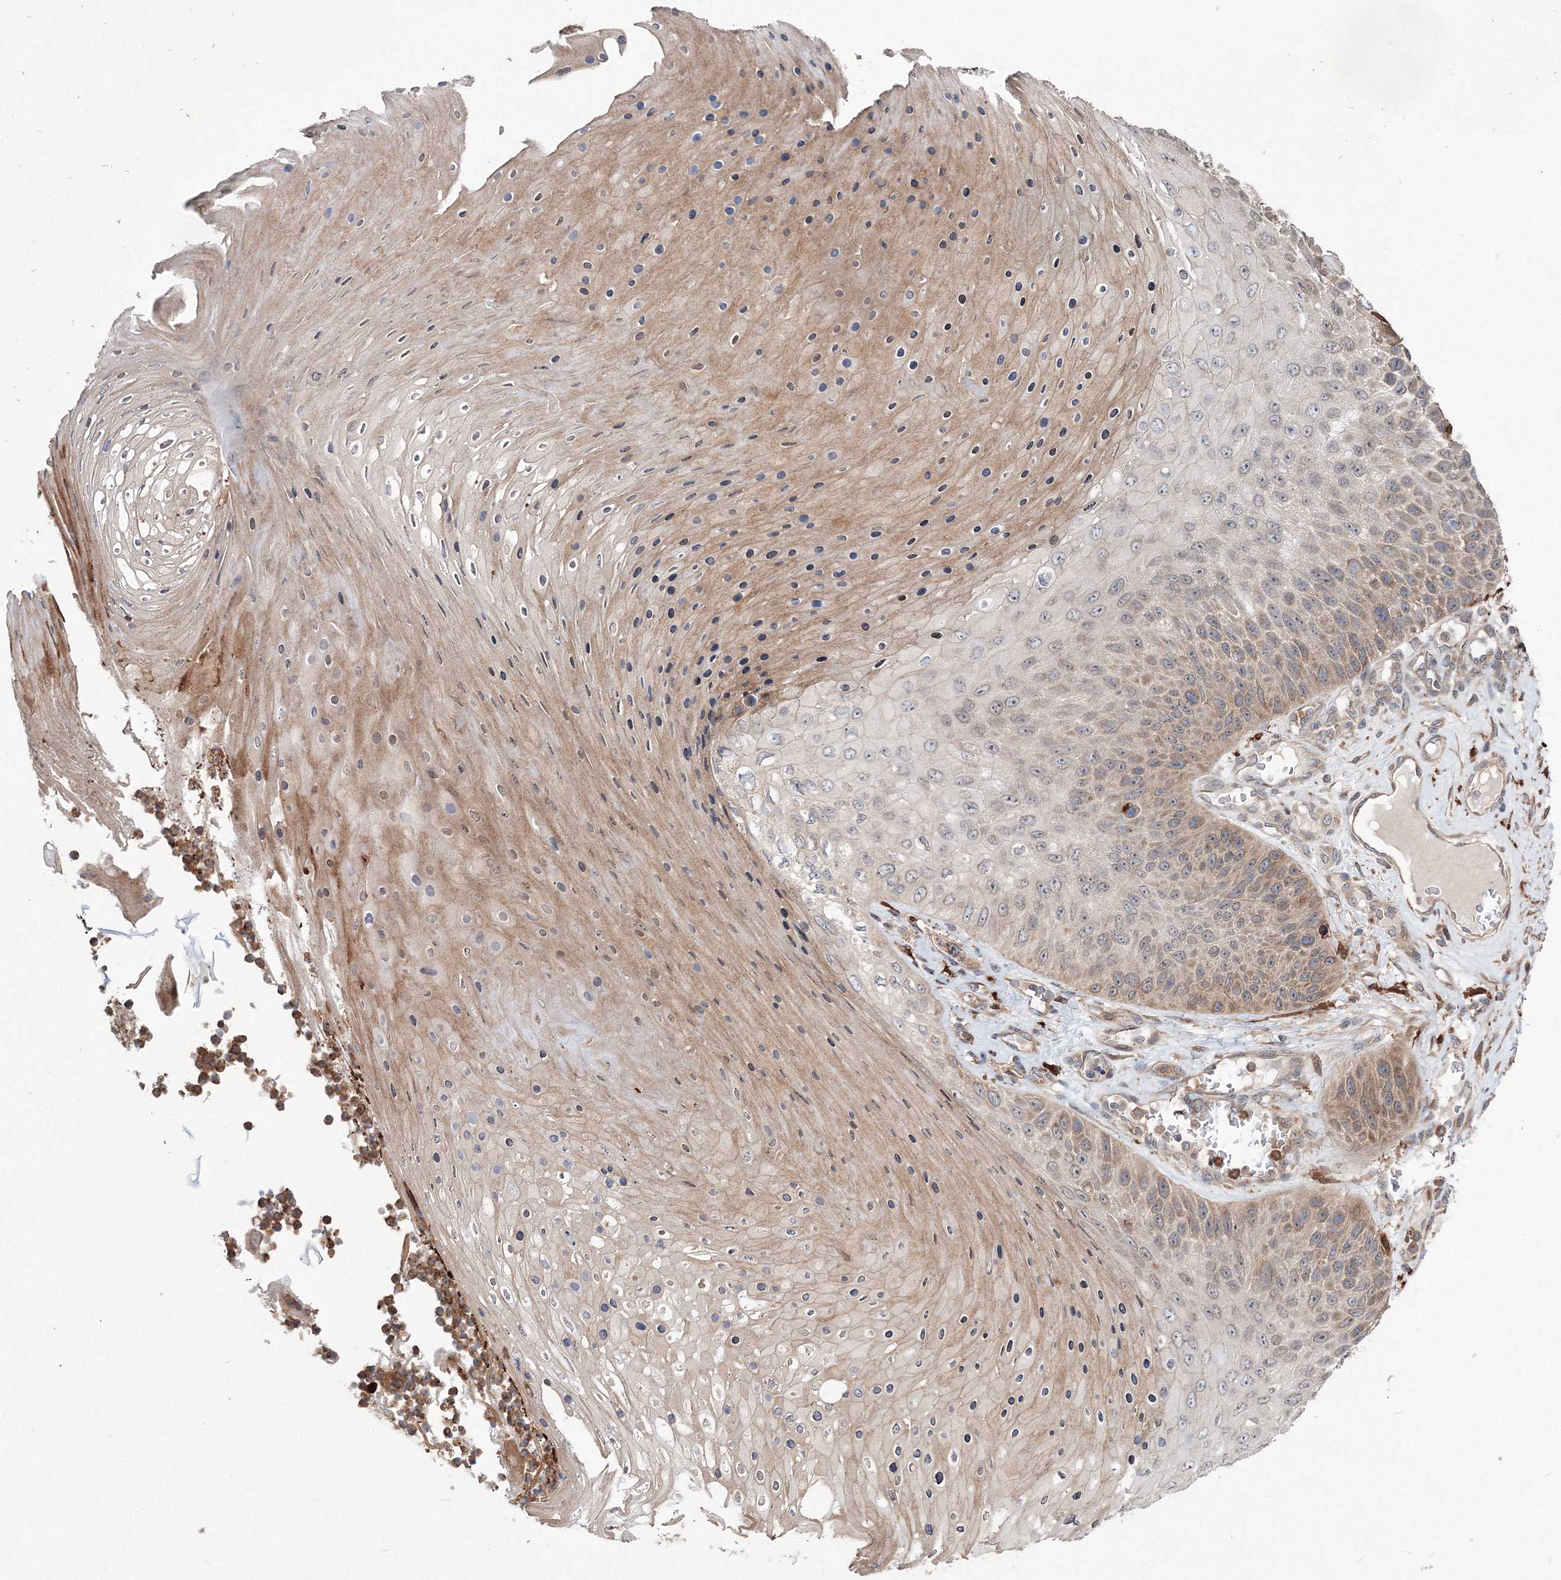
{"staining": {"intensity": "weak", "quantity": "25%-75%", "location": "cytoplasmic/membranous"}, "tissue": "skin cancer", "cell_type": "Tumor cells", "image_type": "cancer", "snomed": [{"axis": "morphology", "description": "Squamous cell carcinoma, NOS"}, {"axis": "topography", "description": "Skin"}], "caption": "Protein expression analysis of skin cancer exhibits weak cytoplasmic/membranous positivity in approximately 25%-75% of tumor cells.", "gene": "RANBP3L", "patient": {"sex": "female", "age": 88}}